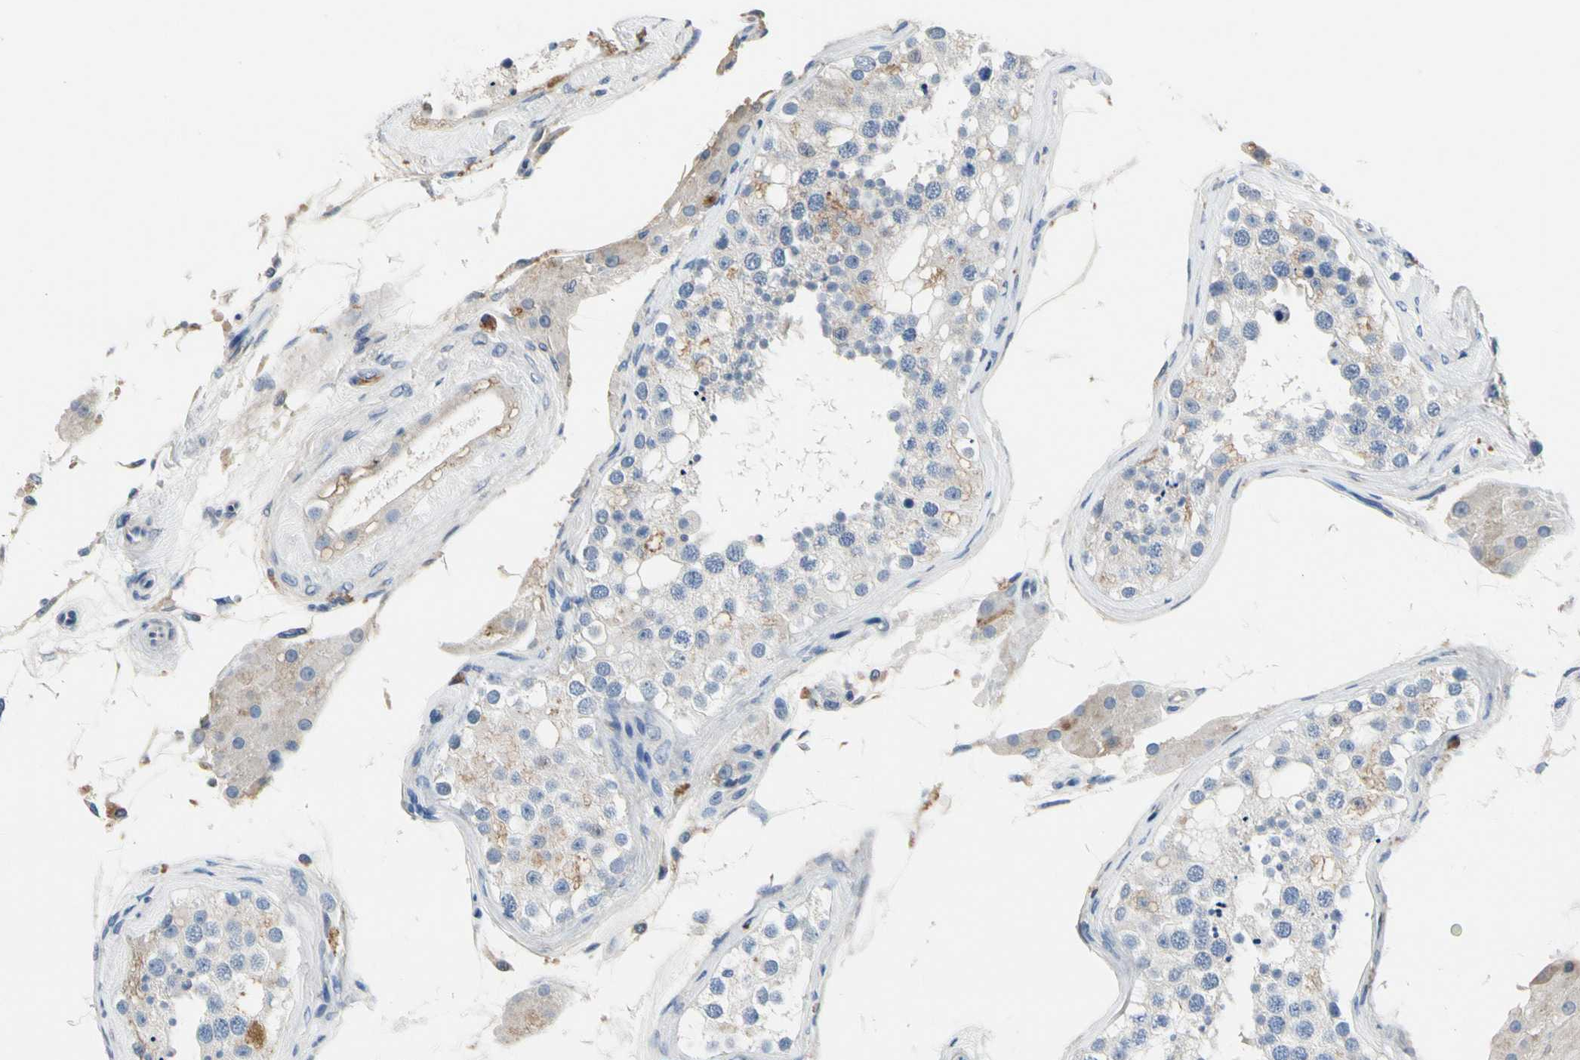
{"staining": {"intensity": "negative", "quantity": "none", "location": "none"}, "tissue": "testis", "cell_type": "Cells in seminiferous ducts", "image_type": "normal", "snomed": [{"axis": "morphology", "description": "Normal tissue, NOS"}, {"axis": "topography", "description": "Testis"}], "caption": "This is an immunohistochemistry (IHC) image of normal testis. There is no staining in cells in seminiferous ducts.", "gene": "ECRG4", "patient": {"sex": "male", "age": 68}}